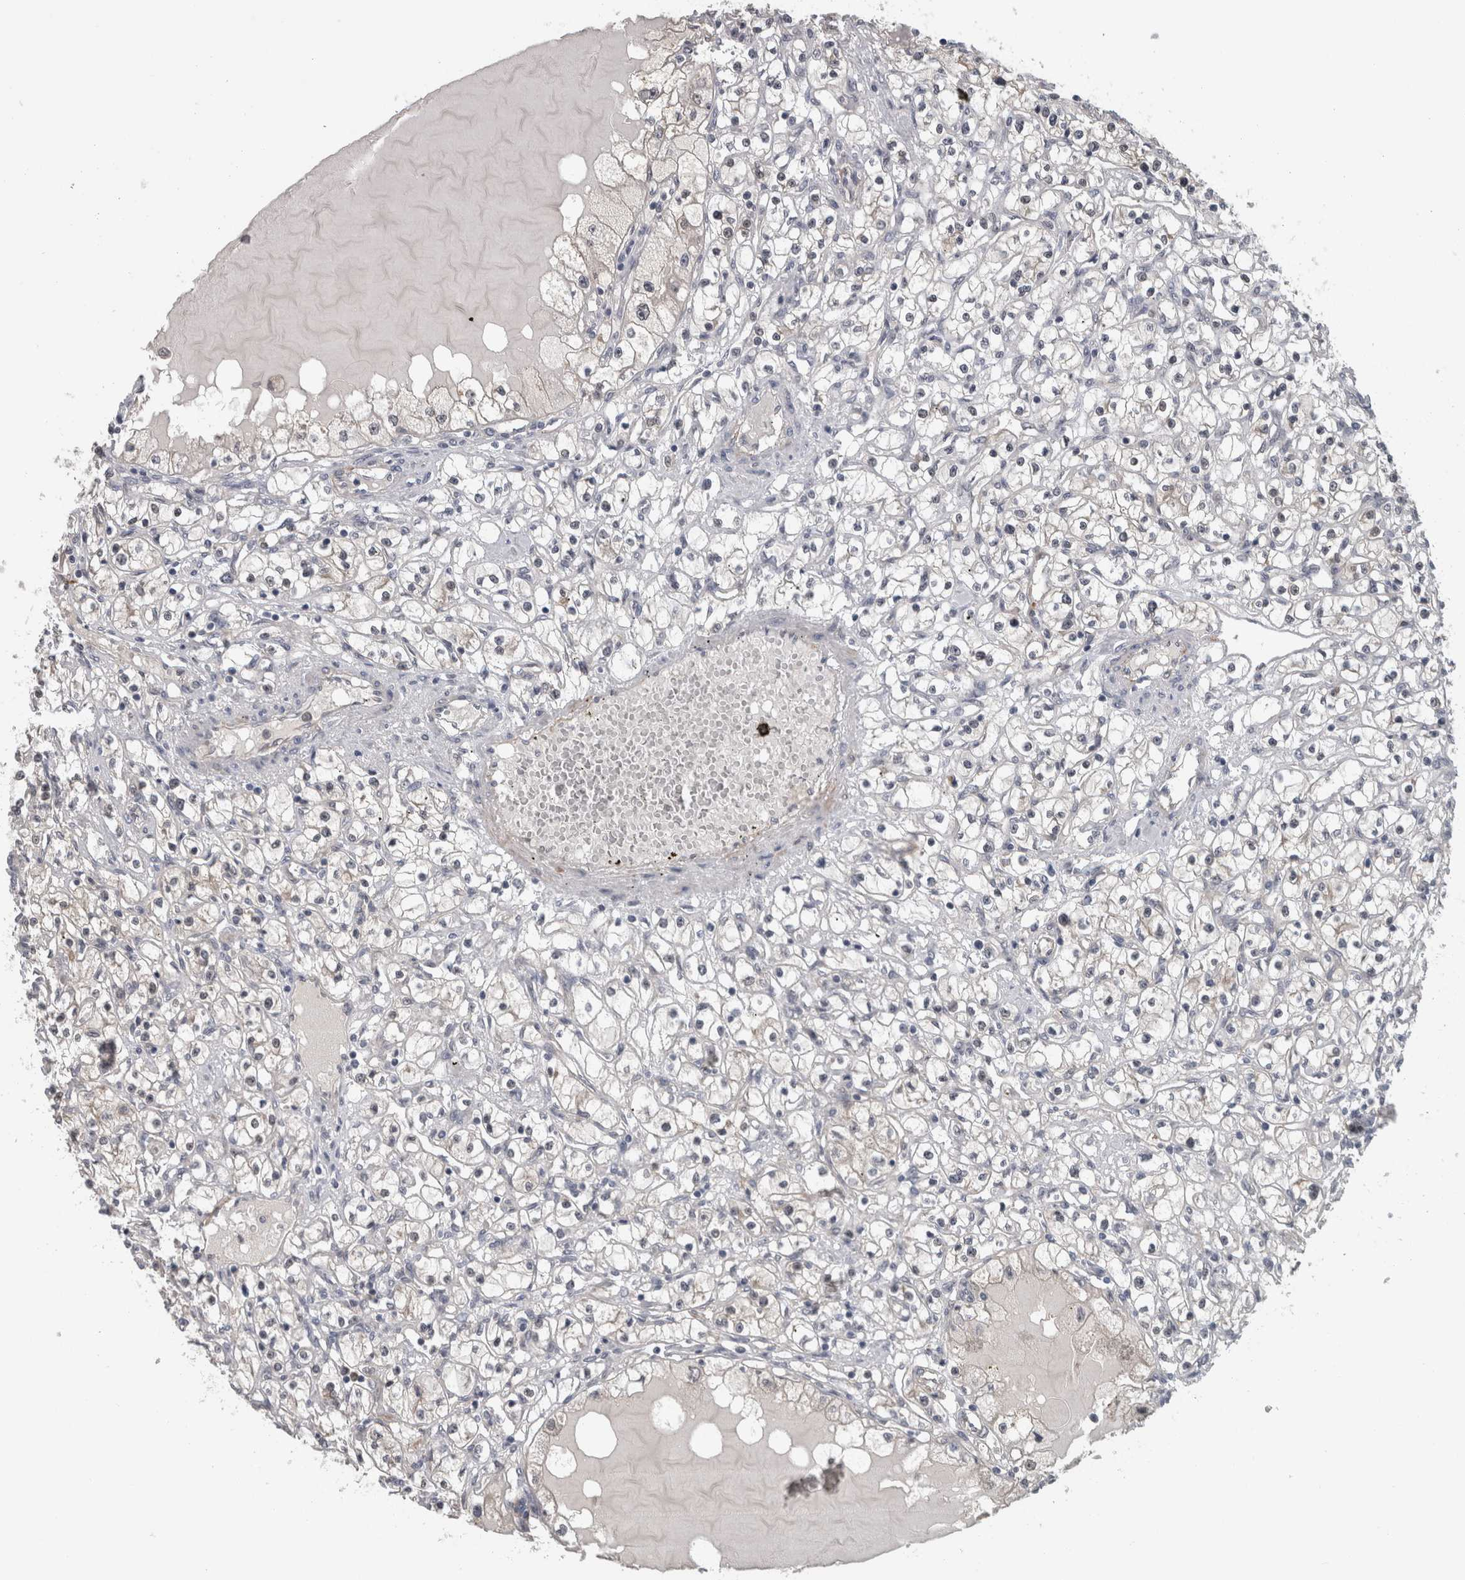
{"staining": {"intensity": "negative", "quantity": "none", "location": "none"}, "tissue": "renal cancer", "cell_type": "Tumor cells", "image_type": "cancer", "snomed": [{"axis": "morphology", "description": "Adenocarcinoma, NOS"}, {"axis": "topography", "description": "Kidney"}], "caption": "Immunohistochemistry (IHC) histopathology image of human renal cancer (adenocarcinoma) stained for a protein (brown), which reveals no staining in tumor cells. Nuclei are stained in blue.", "gene": "NAPRT", "patient": {"sex": "male", "age": 56}}